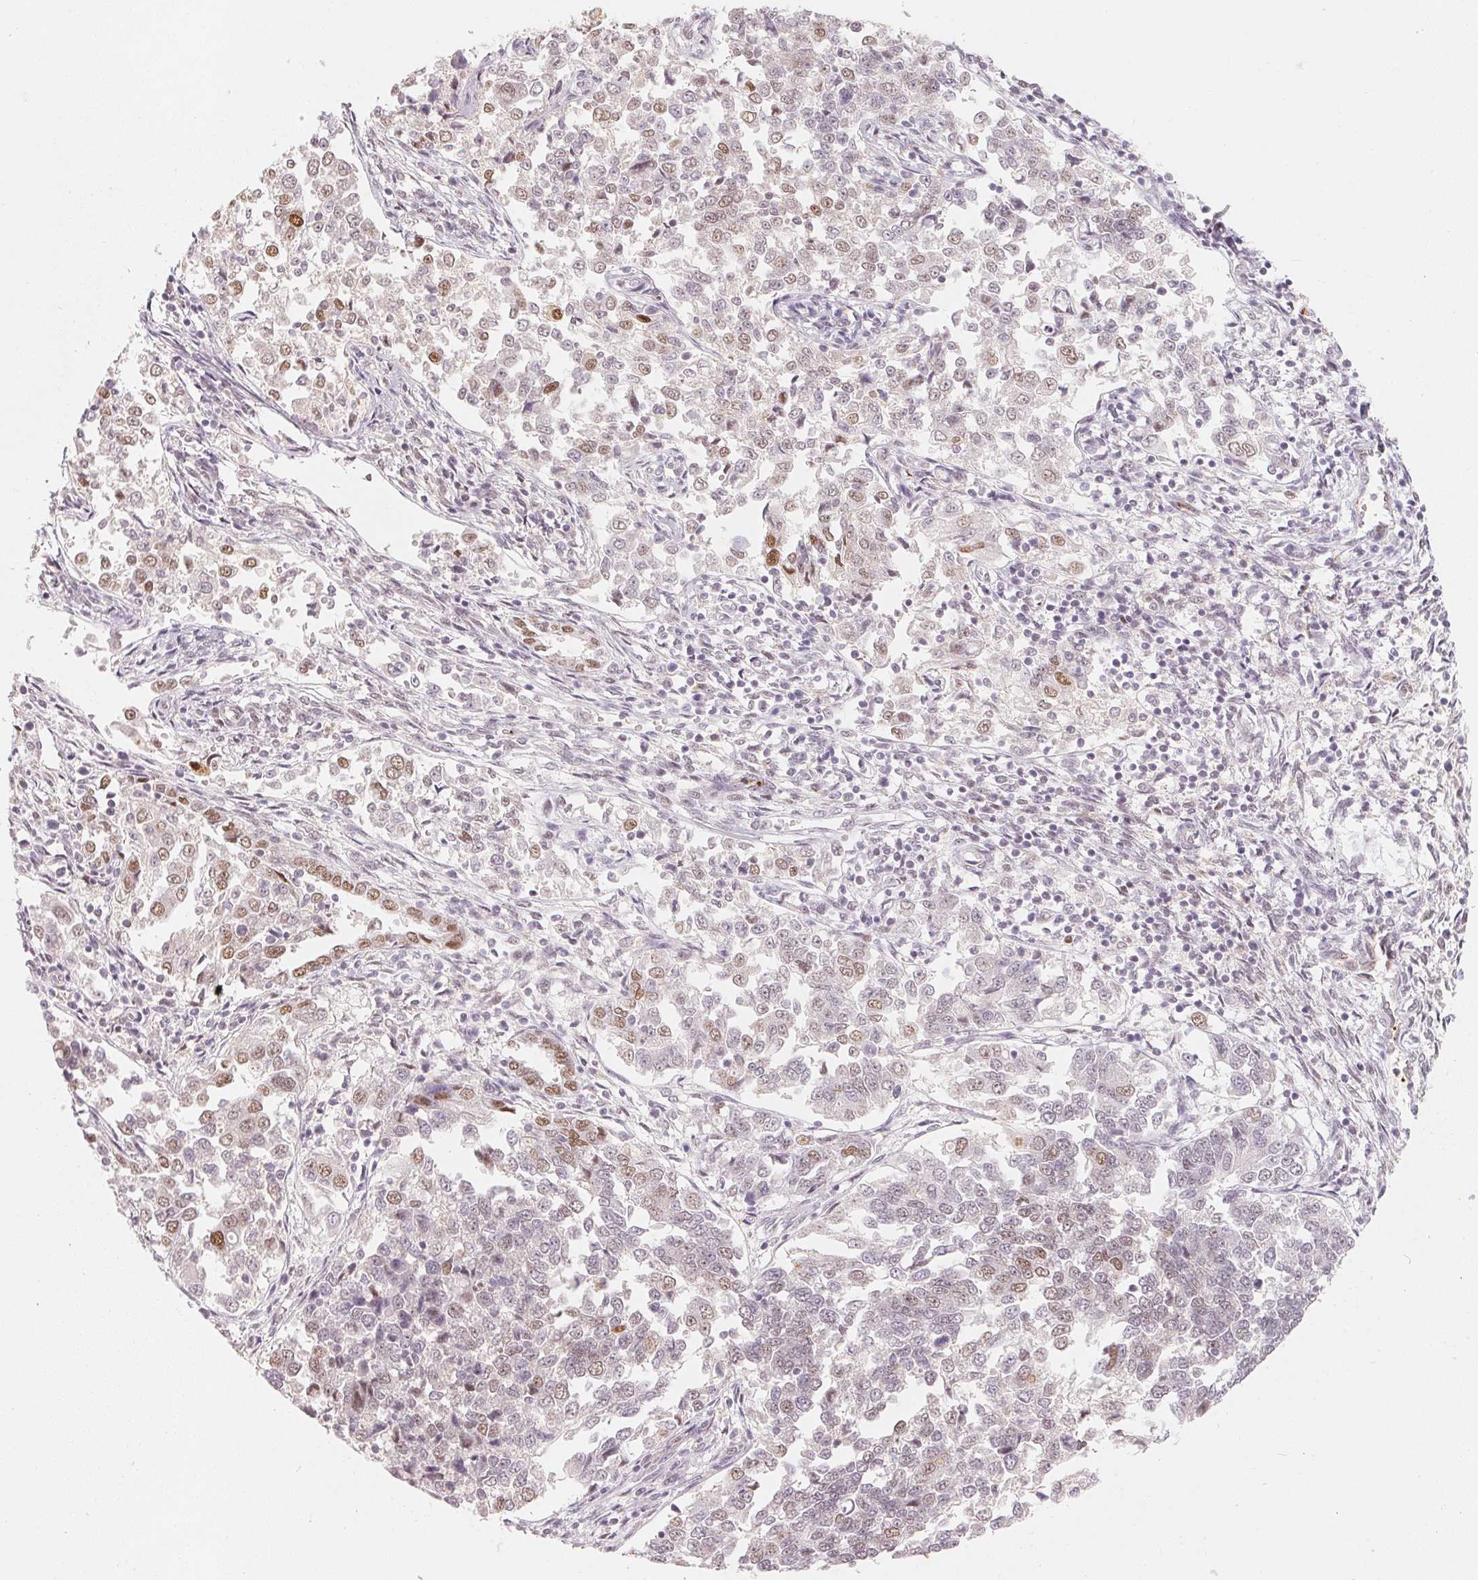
{"staining": {"intensity": "weak", "quantity": "25%-75%", "location": "nuclear"}, "tissue": "endometrial cancer", "cell_type": "Tumor cells", "image_type": "cancer", "snomed": [{"axis": "morphology", "description": "Adenocarcinoma, NOS"}, {"axis": "topography", "description": "Endometrium"}], "caption": "Endometrial adenocarcinoma stained with IHC shows weak nuclear positivity in approximately 25%-75% of tumor cells.", "gene": "ARHGAP22", "patient": {"sex": "female", "age": 43}}